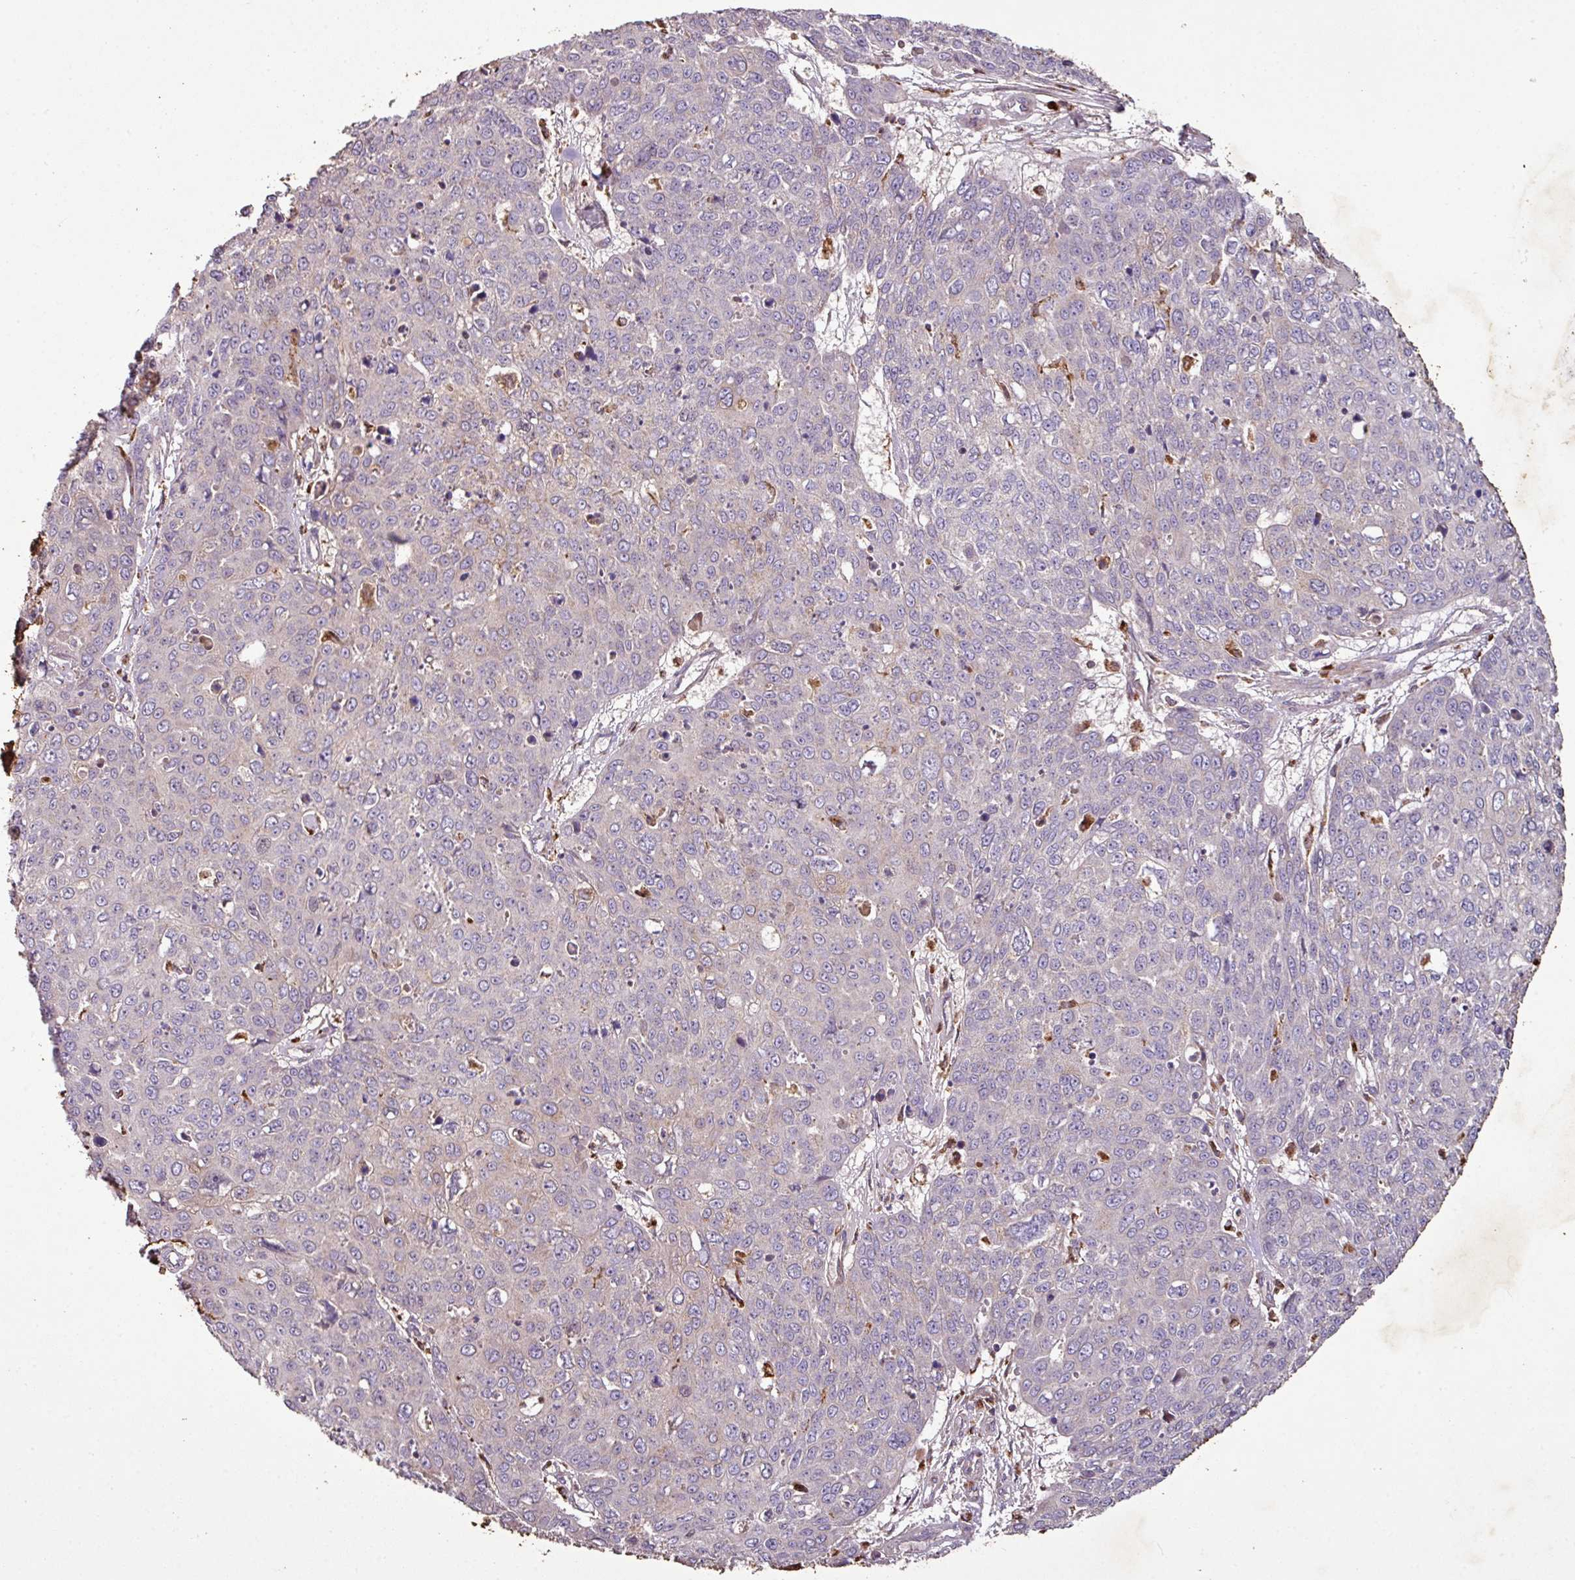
{"staining": {"intensity": "negative", "quantity": "none", "location": "none"}, "tissue": "skin cancer", "cell_type": "Tumor cells", "image_type": "cancer", "snomed": [{"axis": "morphology", "description": "Squamous cell carcinoma, NOS"}, {"axis": "topography", "description": "Skin"}], "caption": "High magnification brightfield microscopy of skin cancer (squamous cell carcinoma) stained with DAB (3,3'-diaminobenzidine) (brown) and counterstained with hematoxylin (blue): tumor cells show no significant positivity.", "gene": "SQOR", "patient": {"sex": "male", "age": 71}}